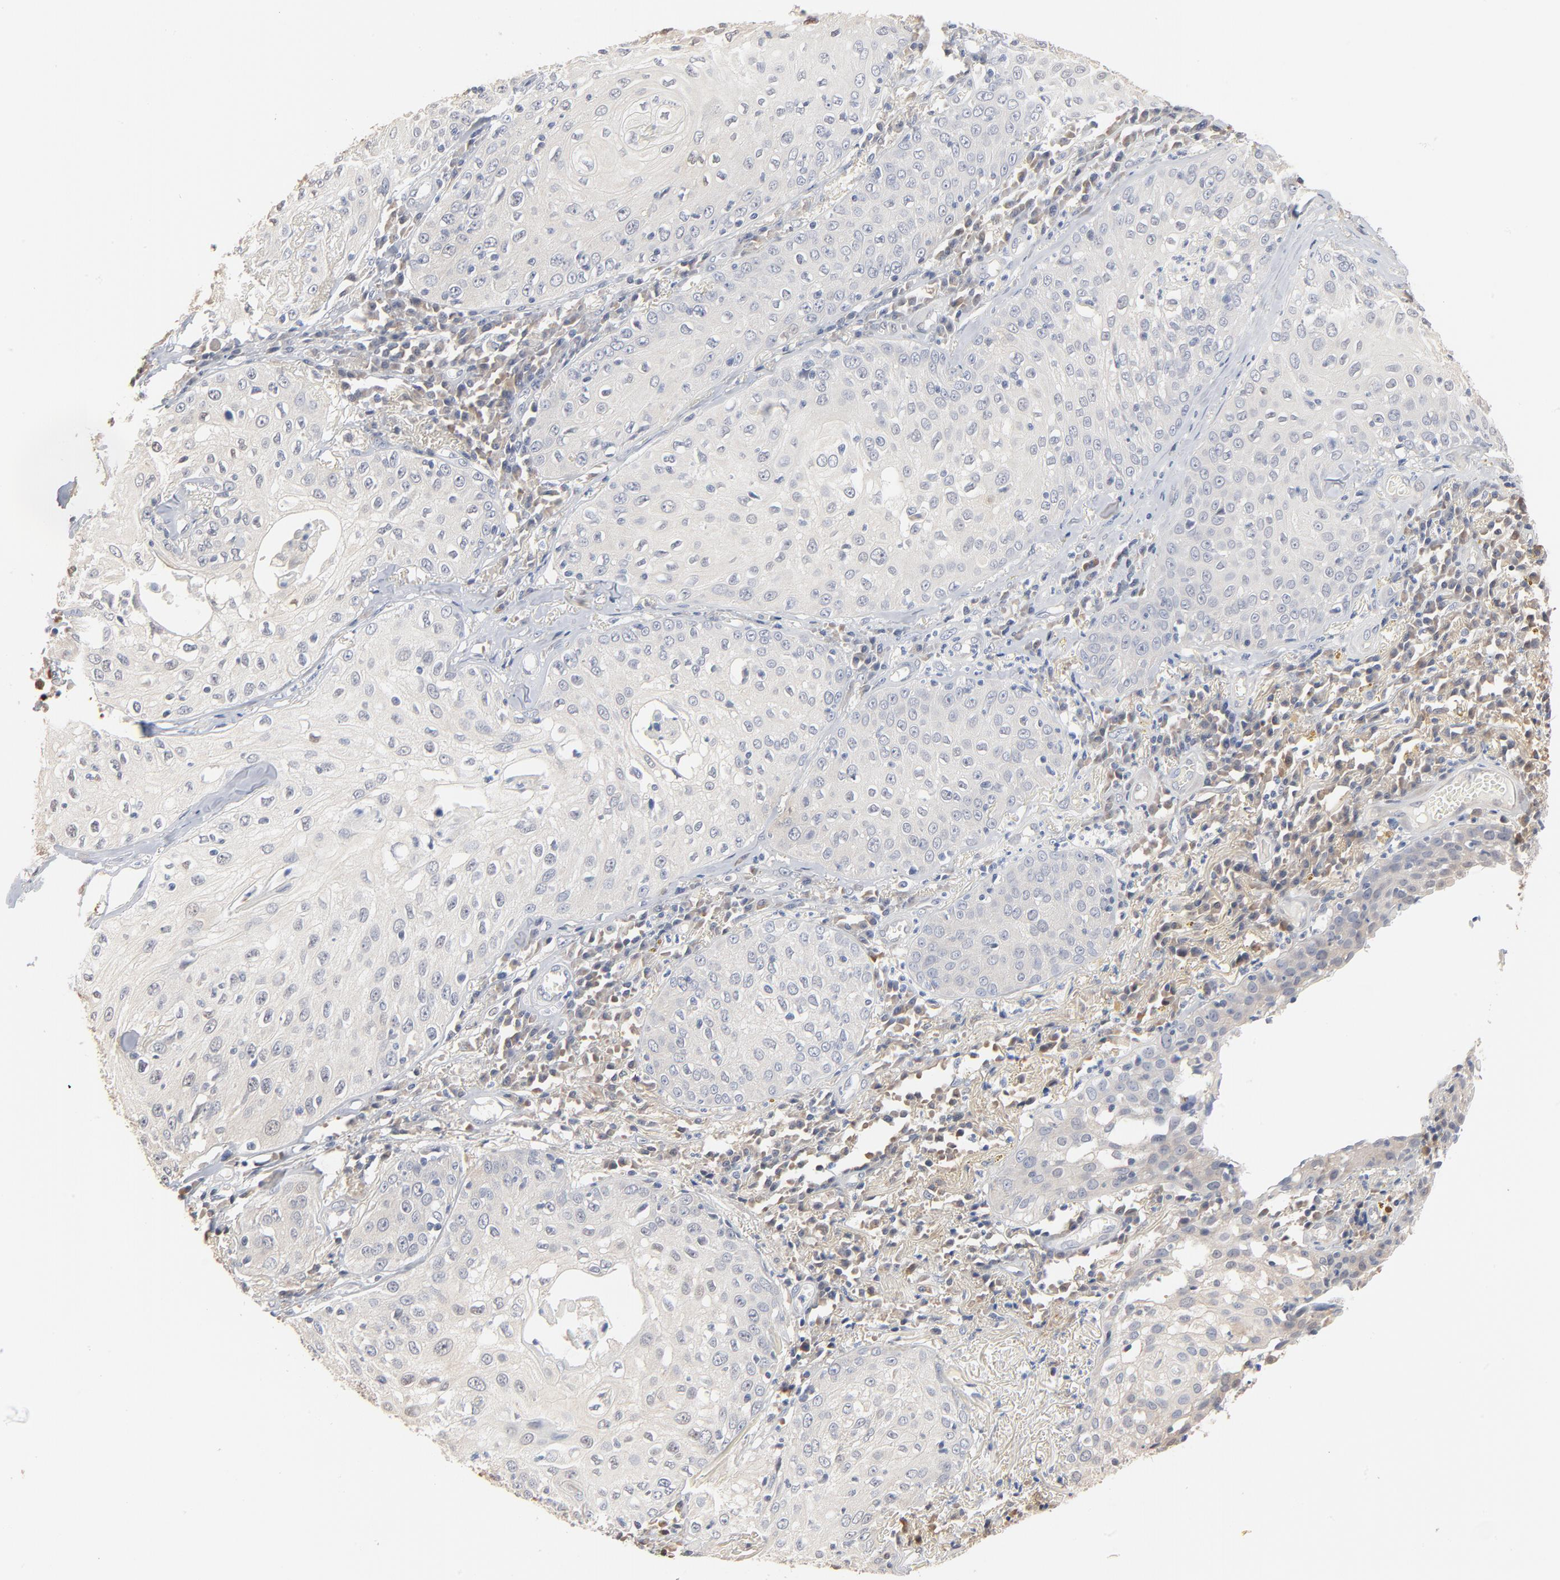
{"staining": {"intensity": "negative", "quantity": "none", "location": "none"}, "tissue": "skin cancer", "cell_type": "Tumor cells", "image_type": "cancer", "snomed": [{"axis": "morphology", "description": "Squamous cell carcinoma, NOS"}, {"axis": "topography", "description": "Skin"}], "caption": "A photomicrograph of human skin cancer is negative for staining in tumor cells. Nuclei are stained in blue.", "gene": "EPCAM", "patient": {"sex": "male", "age": 65}}